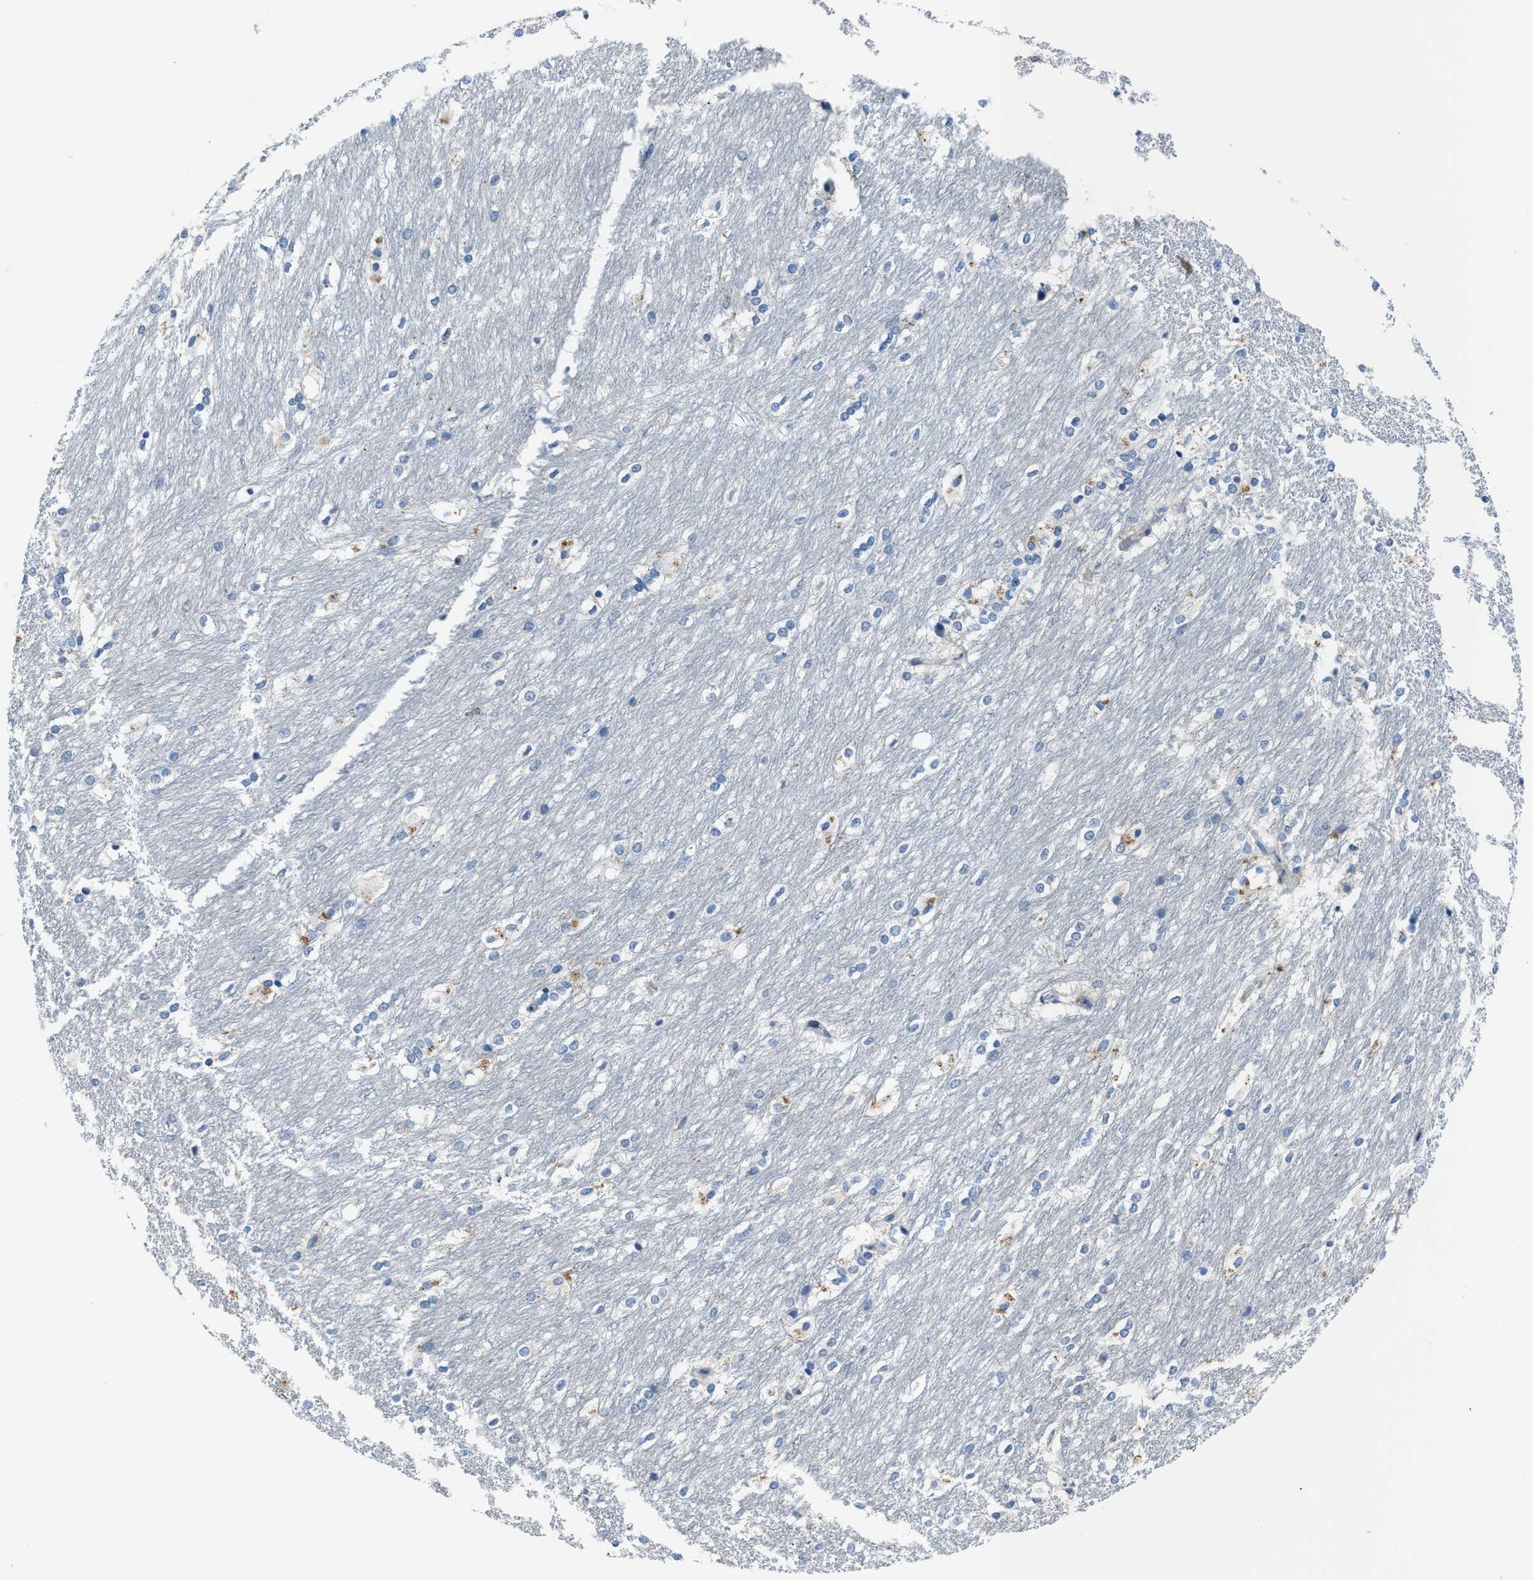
{"staining": {"intensity": "negative", "quantity": "none", "location": "none"}, "tissue": "caudate", "cell_type": "Glial cells", "image_type": "normal", "snomed": [{"axis": "morphology", "description": "Normal tissue, NOS"}, {"axis": "topography", "description": "Lateral ventricle wall"}], "caption": "High power microscopy image of an immunohistochemistry photomicrograph of benign caudate, revealing no significant staining in glial cells.", "gene": "ADAM2", "patient": {"sex": "female", "age": 19}}